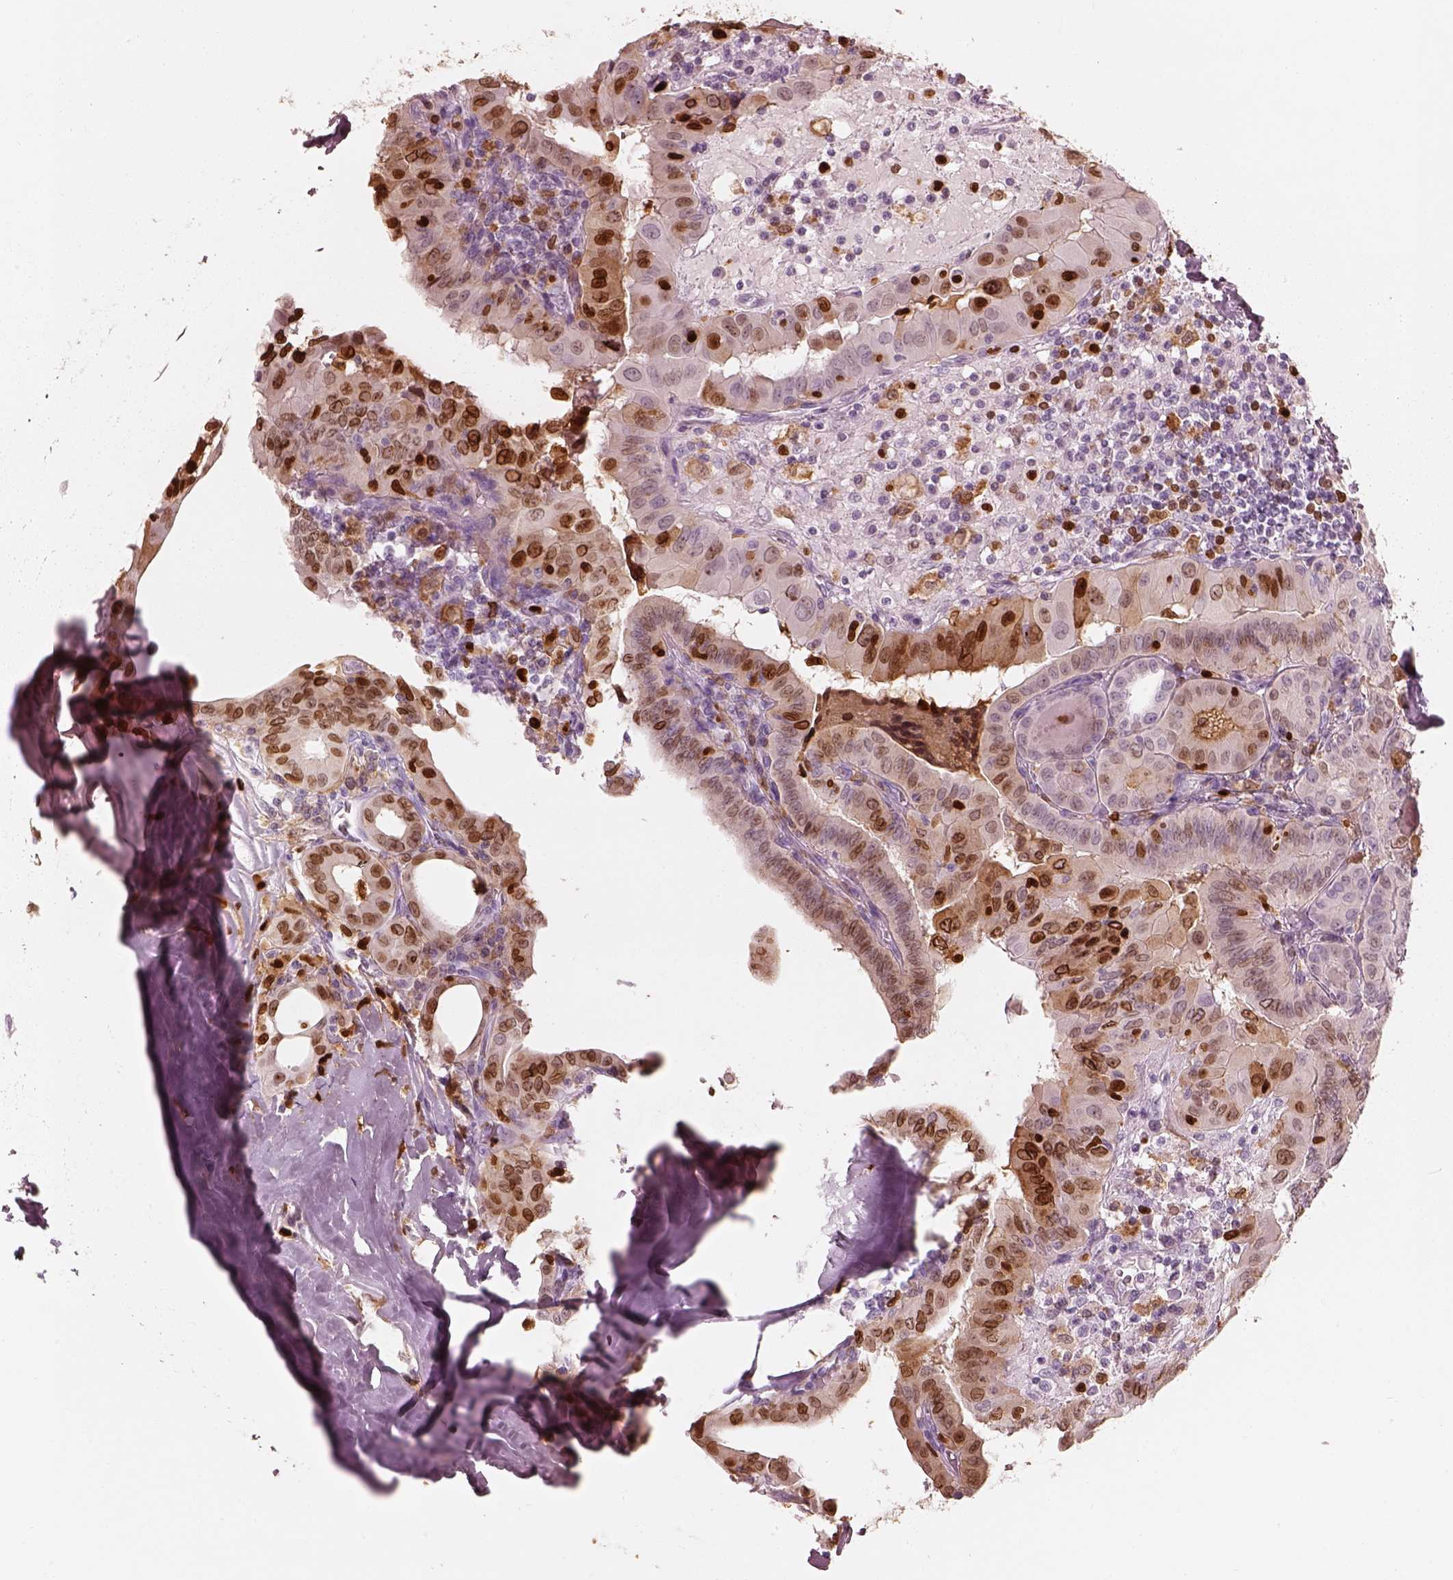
{"staining": {"intensity": "strong", "quantity": ">75%", "location": "cytoplasmic/membranous,nuclear"}, "tissue": "thyroid cancer", "cell_type": "Tumor cells", "image_type": "cancer", "snomed": [{"axis": "morphology", "description": "Papillary adenocarcinoma, NOS"}, {"axis": "topography", "description": "Thyroid gland"}], "caption": "Immunohistochemistry micrograph of human thyroid cancer (papillary adenocarcinoma) stained for a protein (brown), which reveals high levels of strong cytoplasmic/membranous and nuclear staining in approximately >75% of tumor cells.", "gene": "ALOX5", "patient": {"sex": "female", "age": 37}}